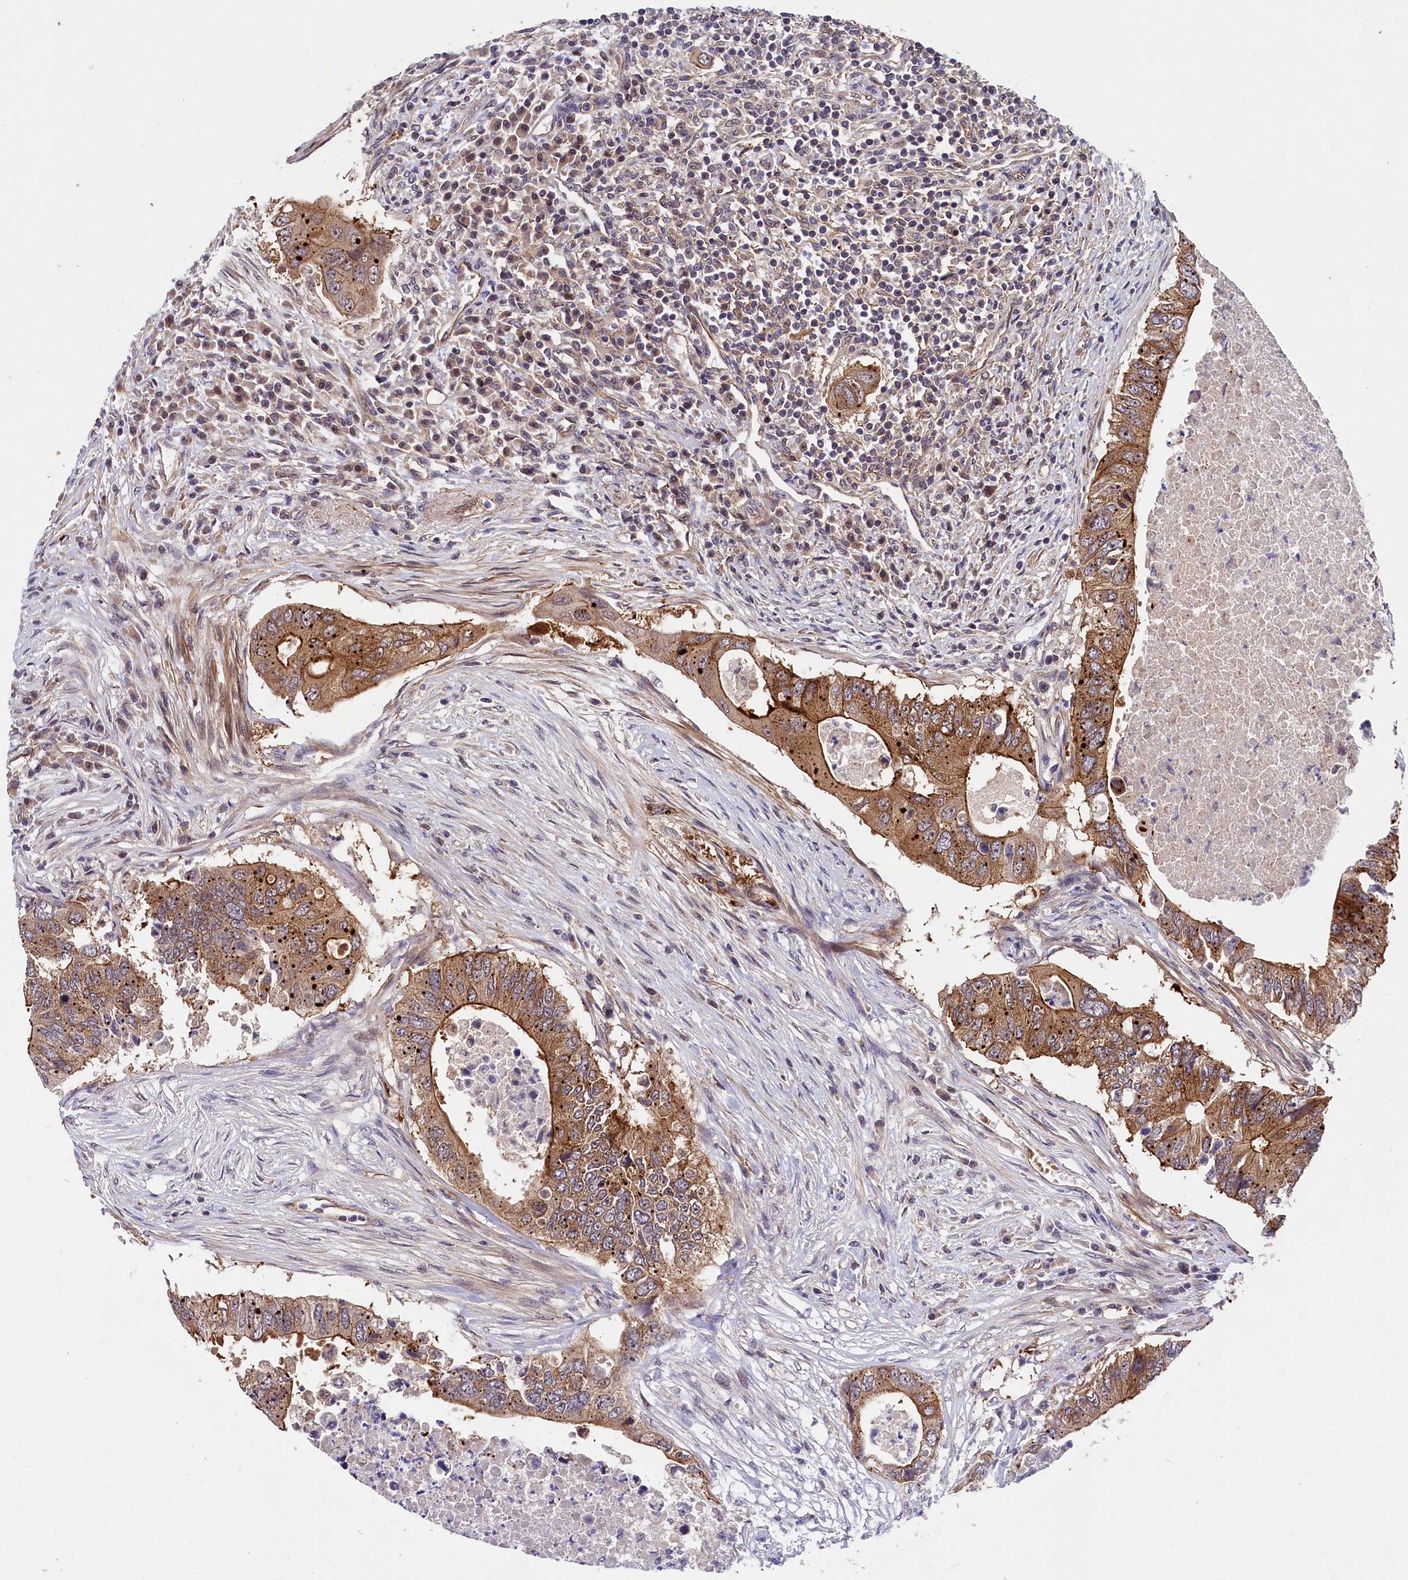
{"staining": {"intensity": "moderate", "quantity": ">75%", "location": "cytoplasmic/membranous"}, "tissue": "colorectal cancer", "cell_type": "Tumor cells", "image_type": "cancer", "snomed": [{"axis": "morphology", "description": "Adenocarcinoma, NOS"}, {"axis": "topography", "description": "Colon"}], "caption": "Immunohistochemistry histopathology image of neoplastic tissue: adenocarcinoma (colorectal) stained using immunohistochemistry (IHC) demonstrates medium levels of moderate protein expression localized specifically in the cytoplasmic/membranous of tumor cells, appearing as a cytoplasmic/membranous brown color.", "gene": "ARL14EP", "patient": {"sex": "male", "age": 71}}